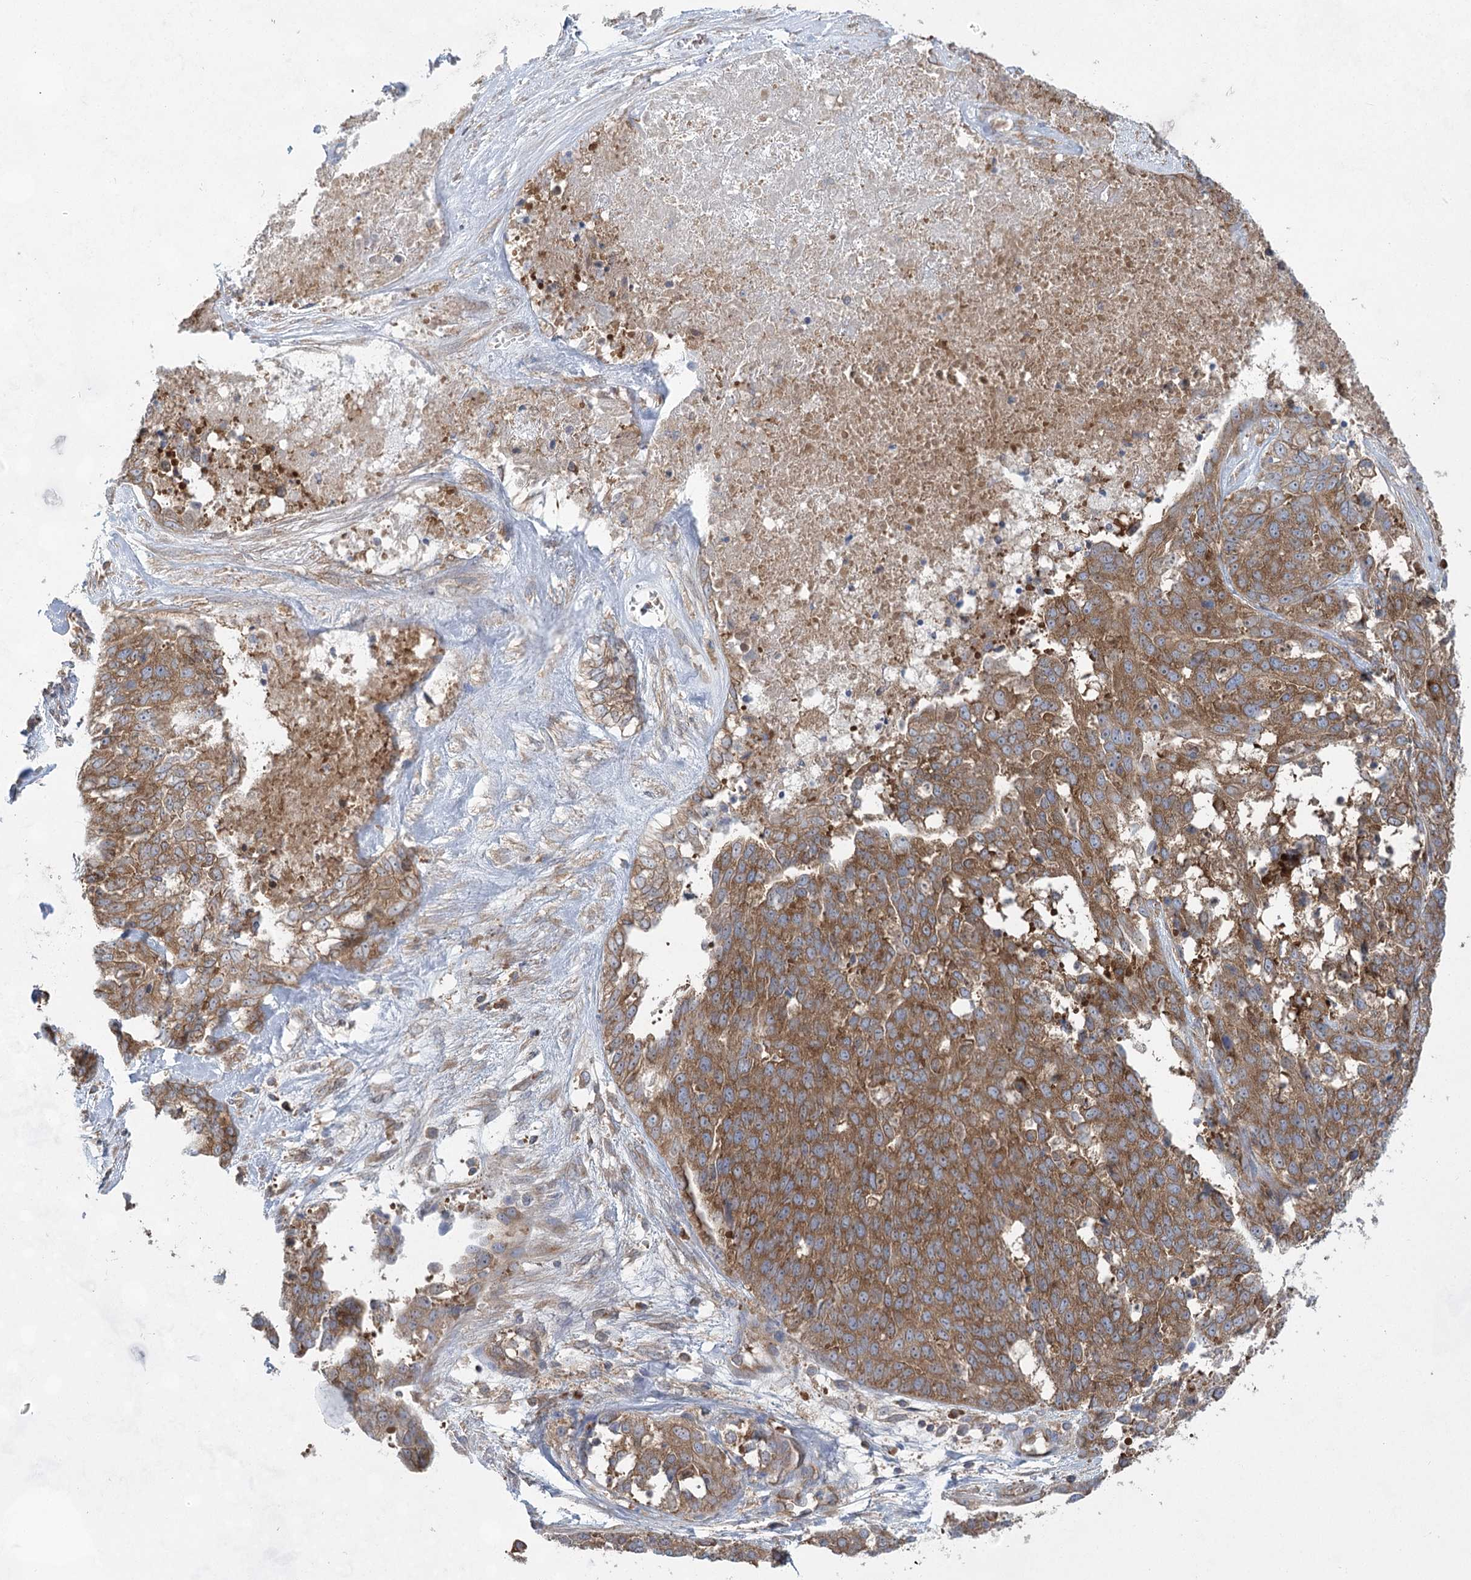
{"staining": {"intensity": "moderate", "quantity": ">75%", "location": "cytoplasmic/membranous"}, "tissue": "ovarian cancer", "cell_type": "Tumor cells", "image_type": "cancer", "snomed": [{"axis": "morphology", "description": "Cystadenocarcinoma, serous, NOS"}, {"axis": "topography", "description": "Ovary"}], "caption": "Human ovarian cancer stained for a protein (brown) exhibits moderate cytoplasmic/membranous positive expression in about >75% of tumor cells.", "gene": "EIF3A", "patient": {"sex": "female", "age": 44}}